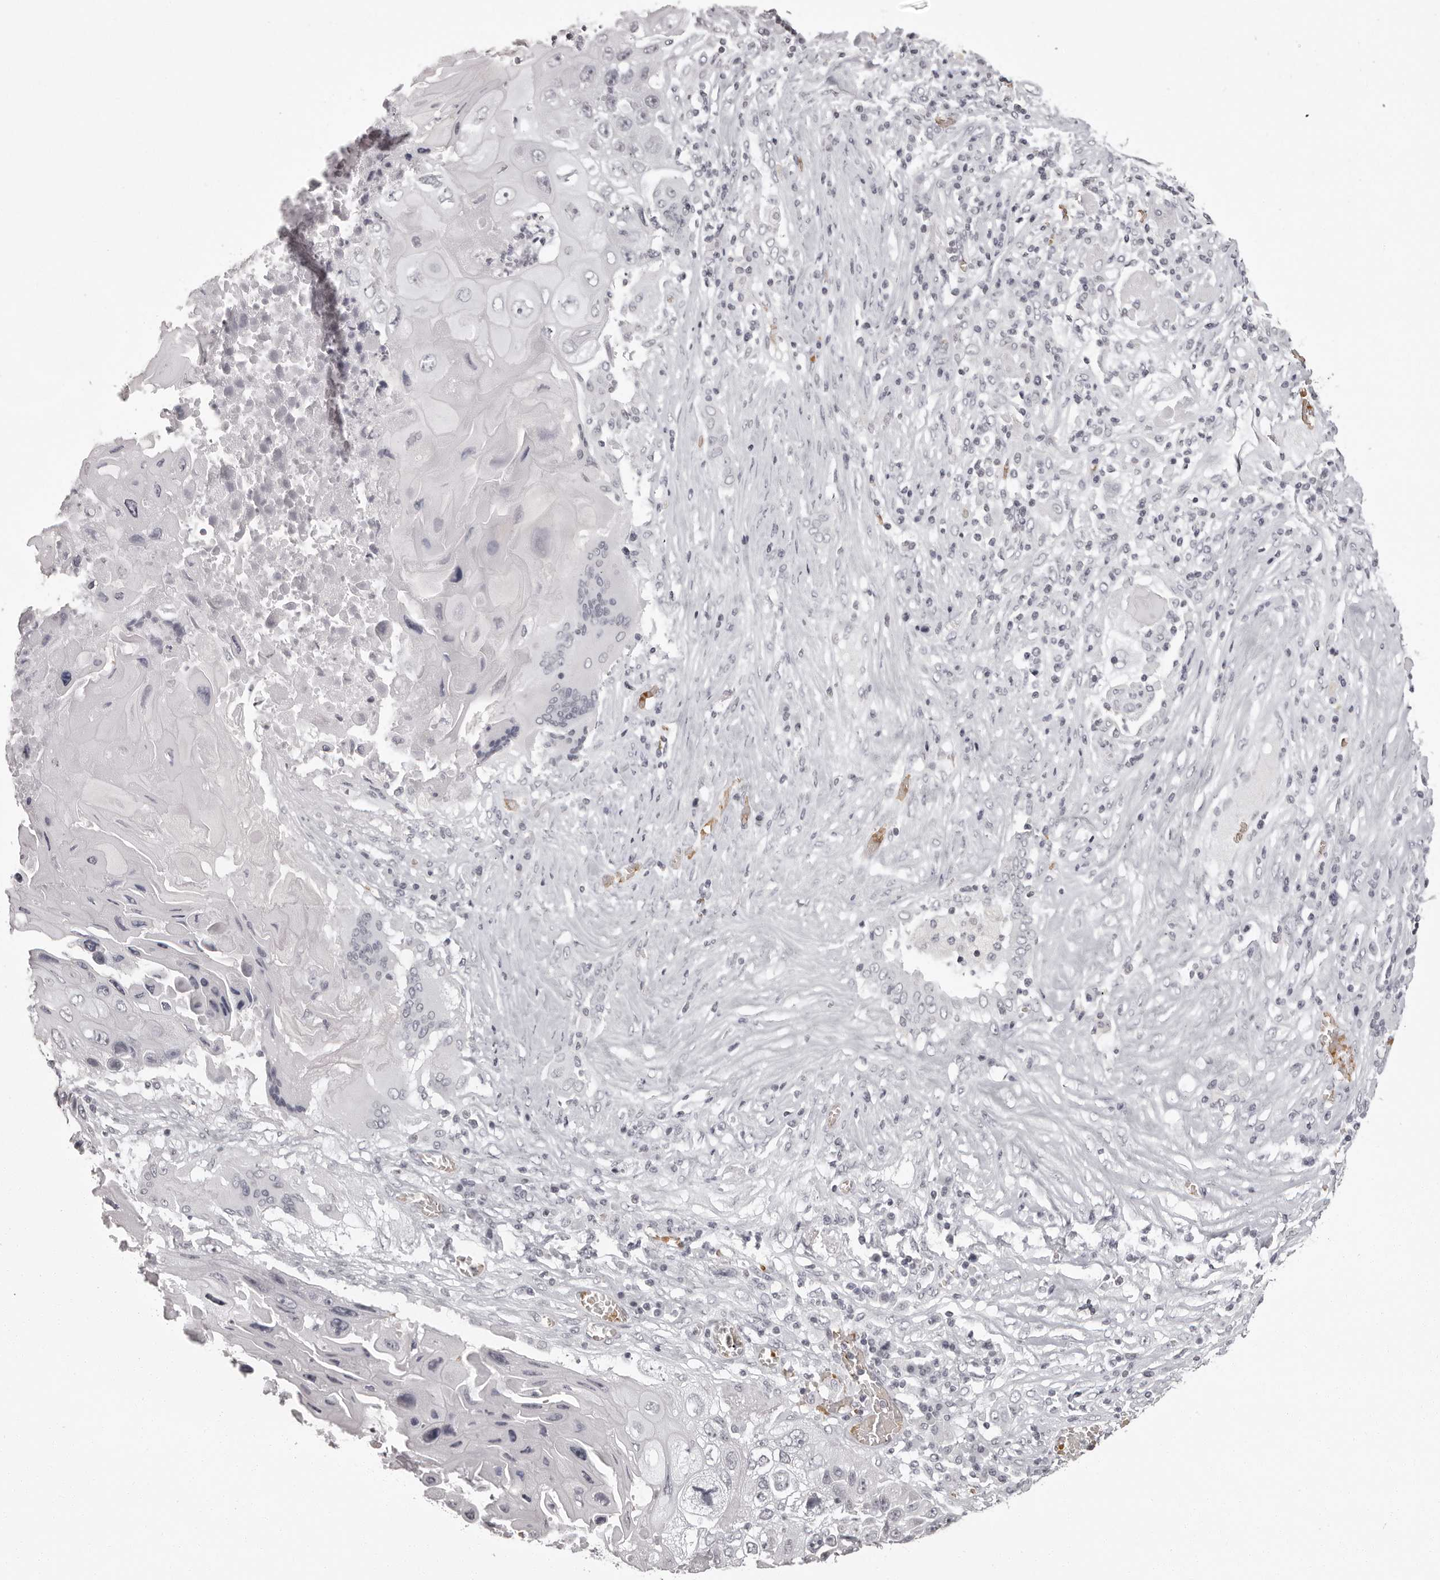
{"staining": {"intensity": "negative", "quantity": "none", "location": "none"}, "tissue": "lung cancer", "cell_type": "Tumor cells", "image_type": "cancer", "snomed": [{"axis": "morphology", "description": "Squamous cell carcinoma, NOS"}, {"axis": "topography", "description": "Lung"}], "caption": "The photomicrograph exhibits no significant staining in tumor cells of lung cancer (squamous cell carcinoma).", "gene": "C8orf74", "patient": {"sex": "male", "age": 61}}